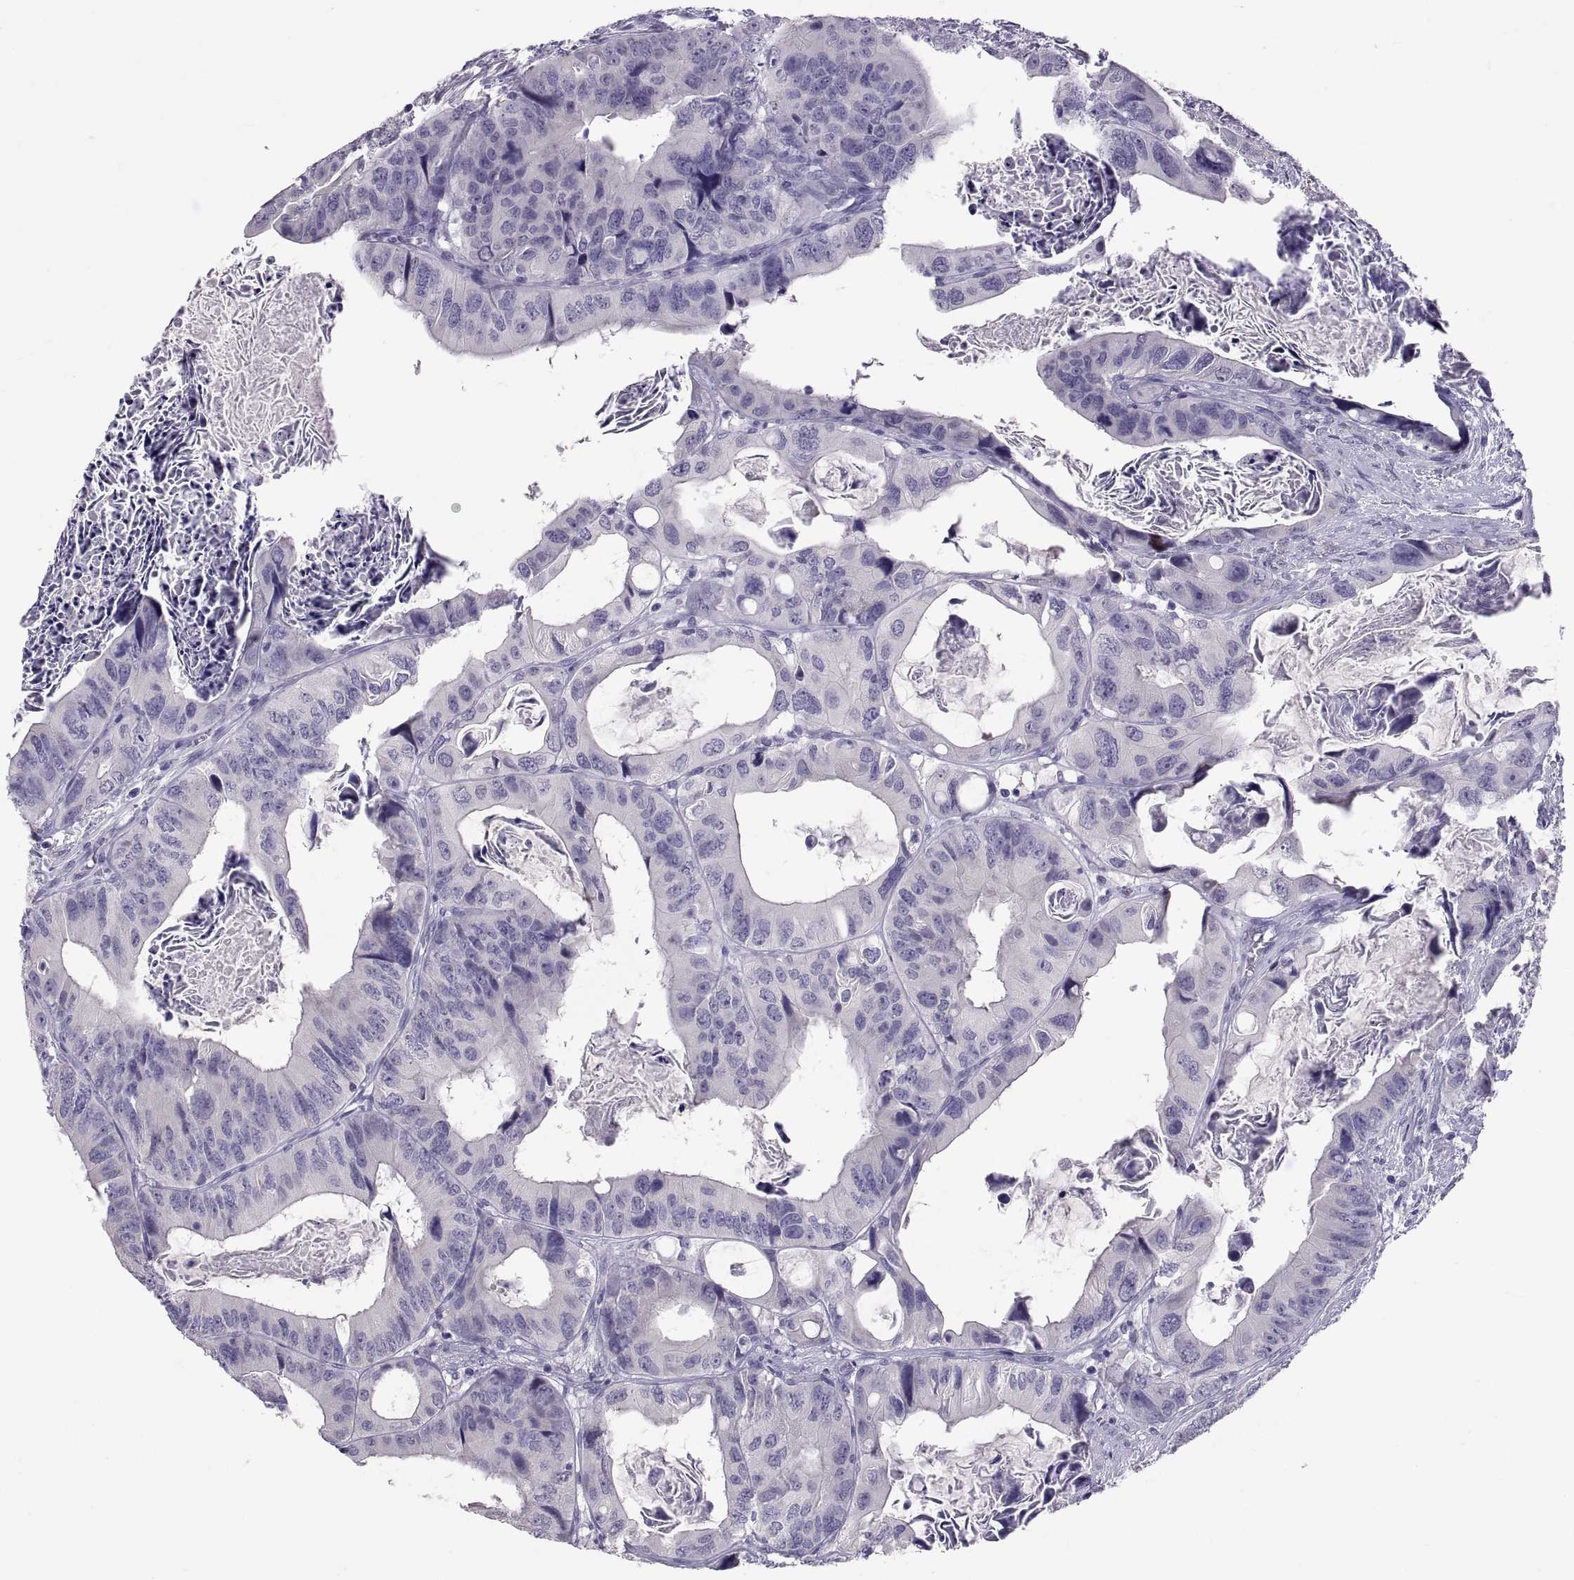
{"staining": {"intensity": "negative", "quantity": "none", "location": "none"}, "tissue": "colorectal cancer", "cell_type": "Tumor cells", "image_type": "cancer", "snomed": [{"axis": "morphology", "description": "Adenocarcinoma, NOS"}, {"axis": "topography", "description": "Rectum"}], "caption": "High magnification brightfield microscopy of colorectal cancer (adenocarcinoma) stained with DAB (brown) and counterstained with hematoxylin (blue): tumor cells show no significant positivity.", "gene": "PTN", "patient": {"sex": "male", "age": 64}}